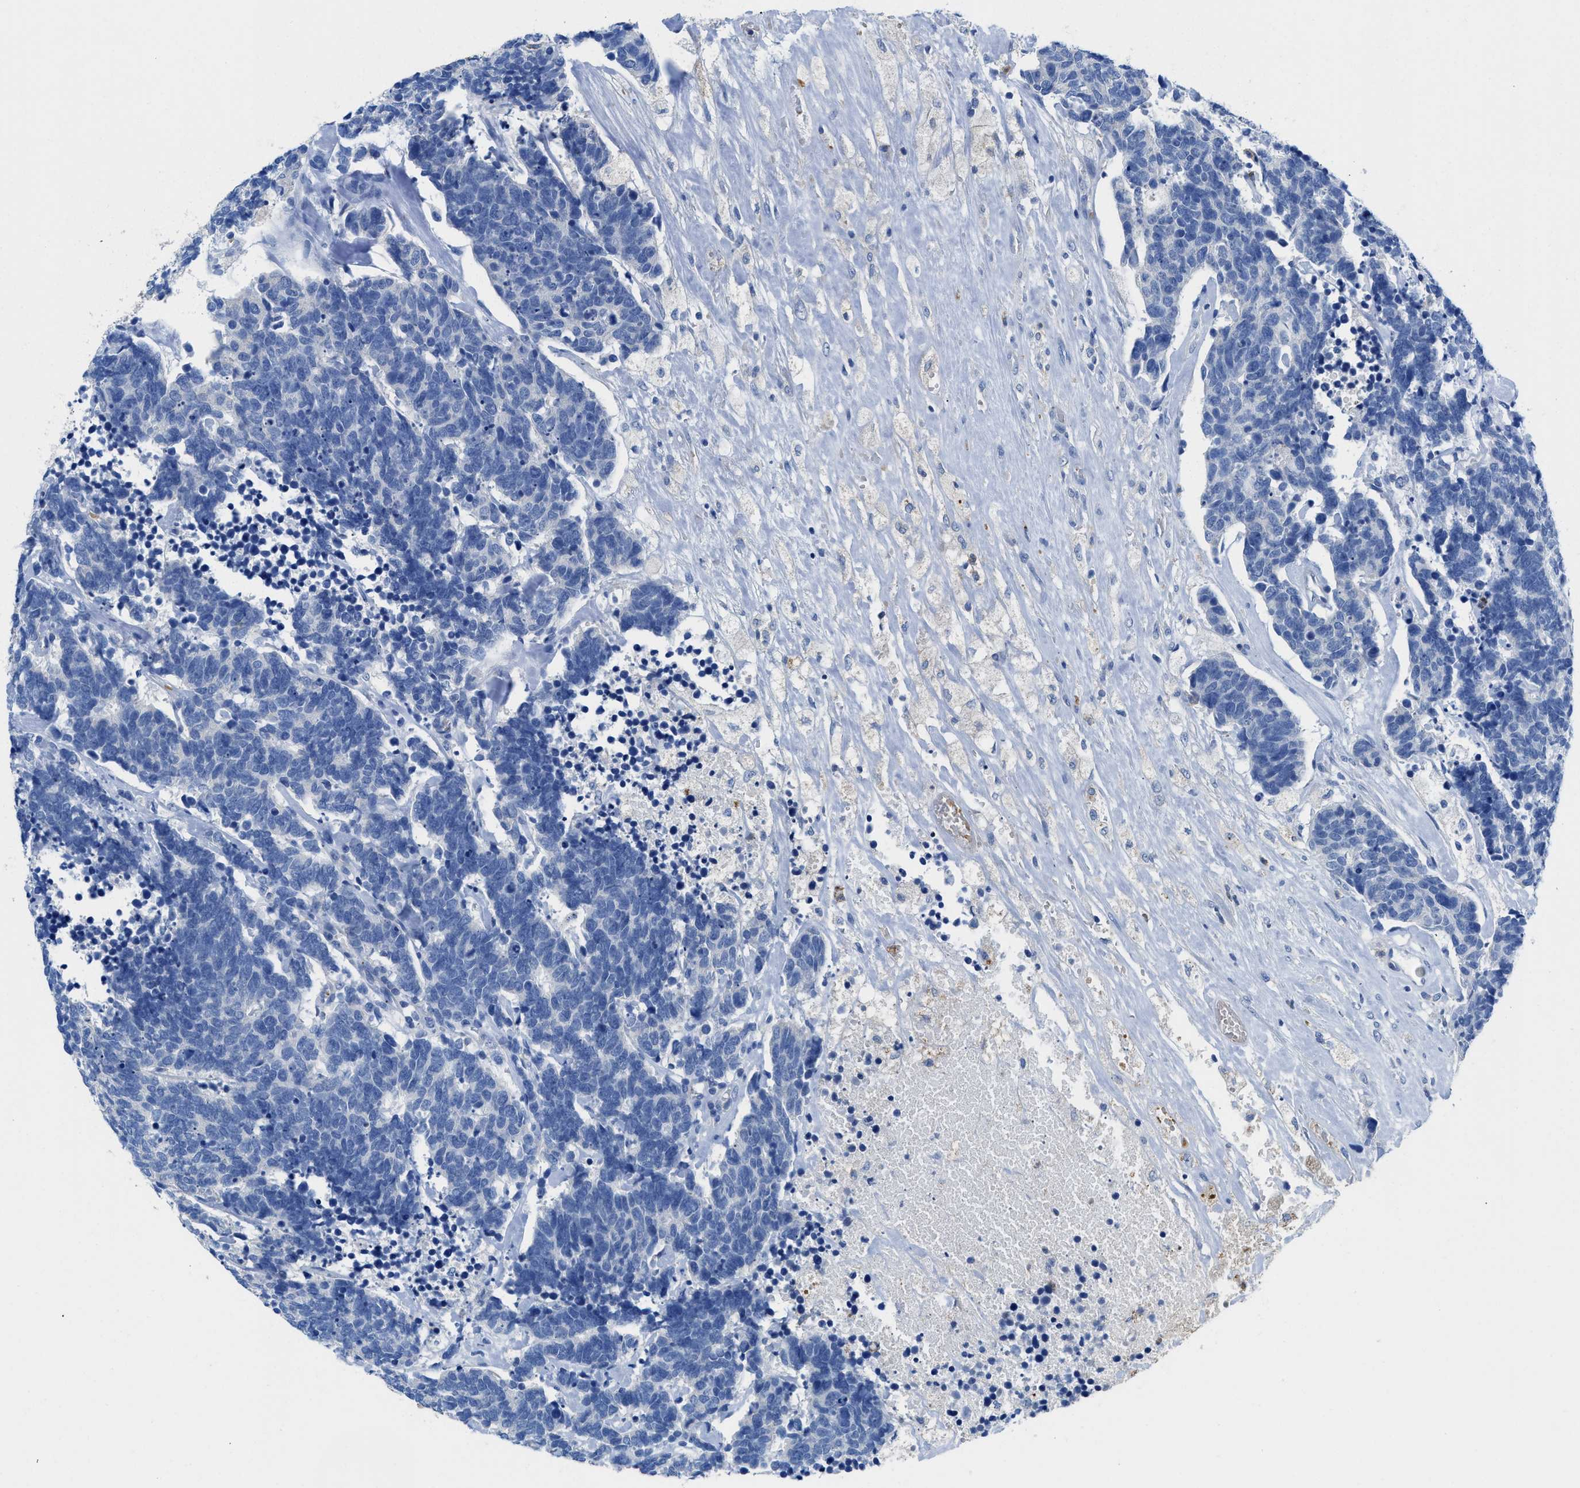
{"staining": {"intensity": "negative", "quantity": "none", "location": "none"}, "tissue": "carcinoid", "cell_type": "Tumor cells", "image_type": "cancer", "snomed": [{"axis": "morphology", "description": "Carcinoma, NOS"}, {"axis": "morphology", "description": "Carcinoid, malignant, NOS"}, {"axis": "topography", "description": "Urinary bladder"}], "caption": "Immunohistochemistry of human carcinoid exhibits no staining in tumor cells.", "gene": "NEB", "patient": {"sex": "male", "age": 57}}